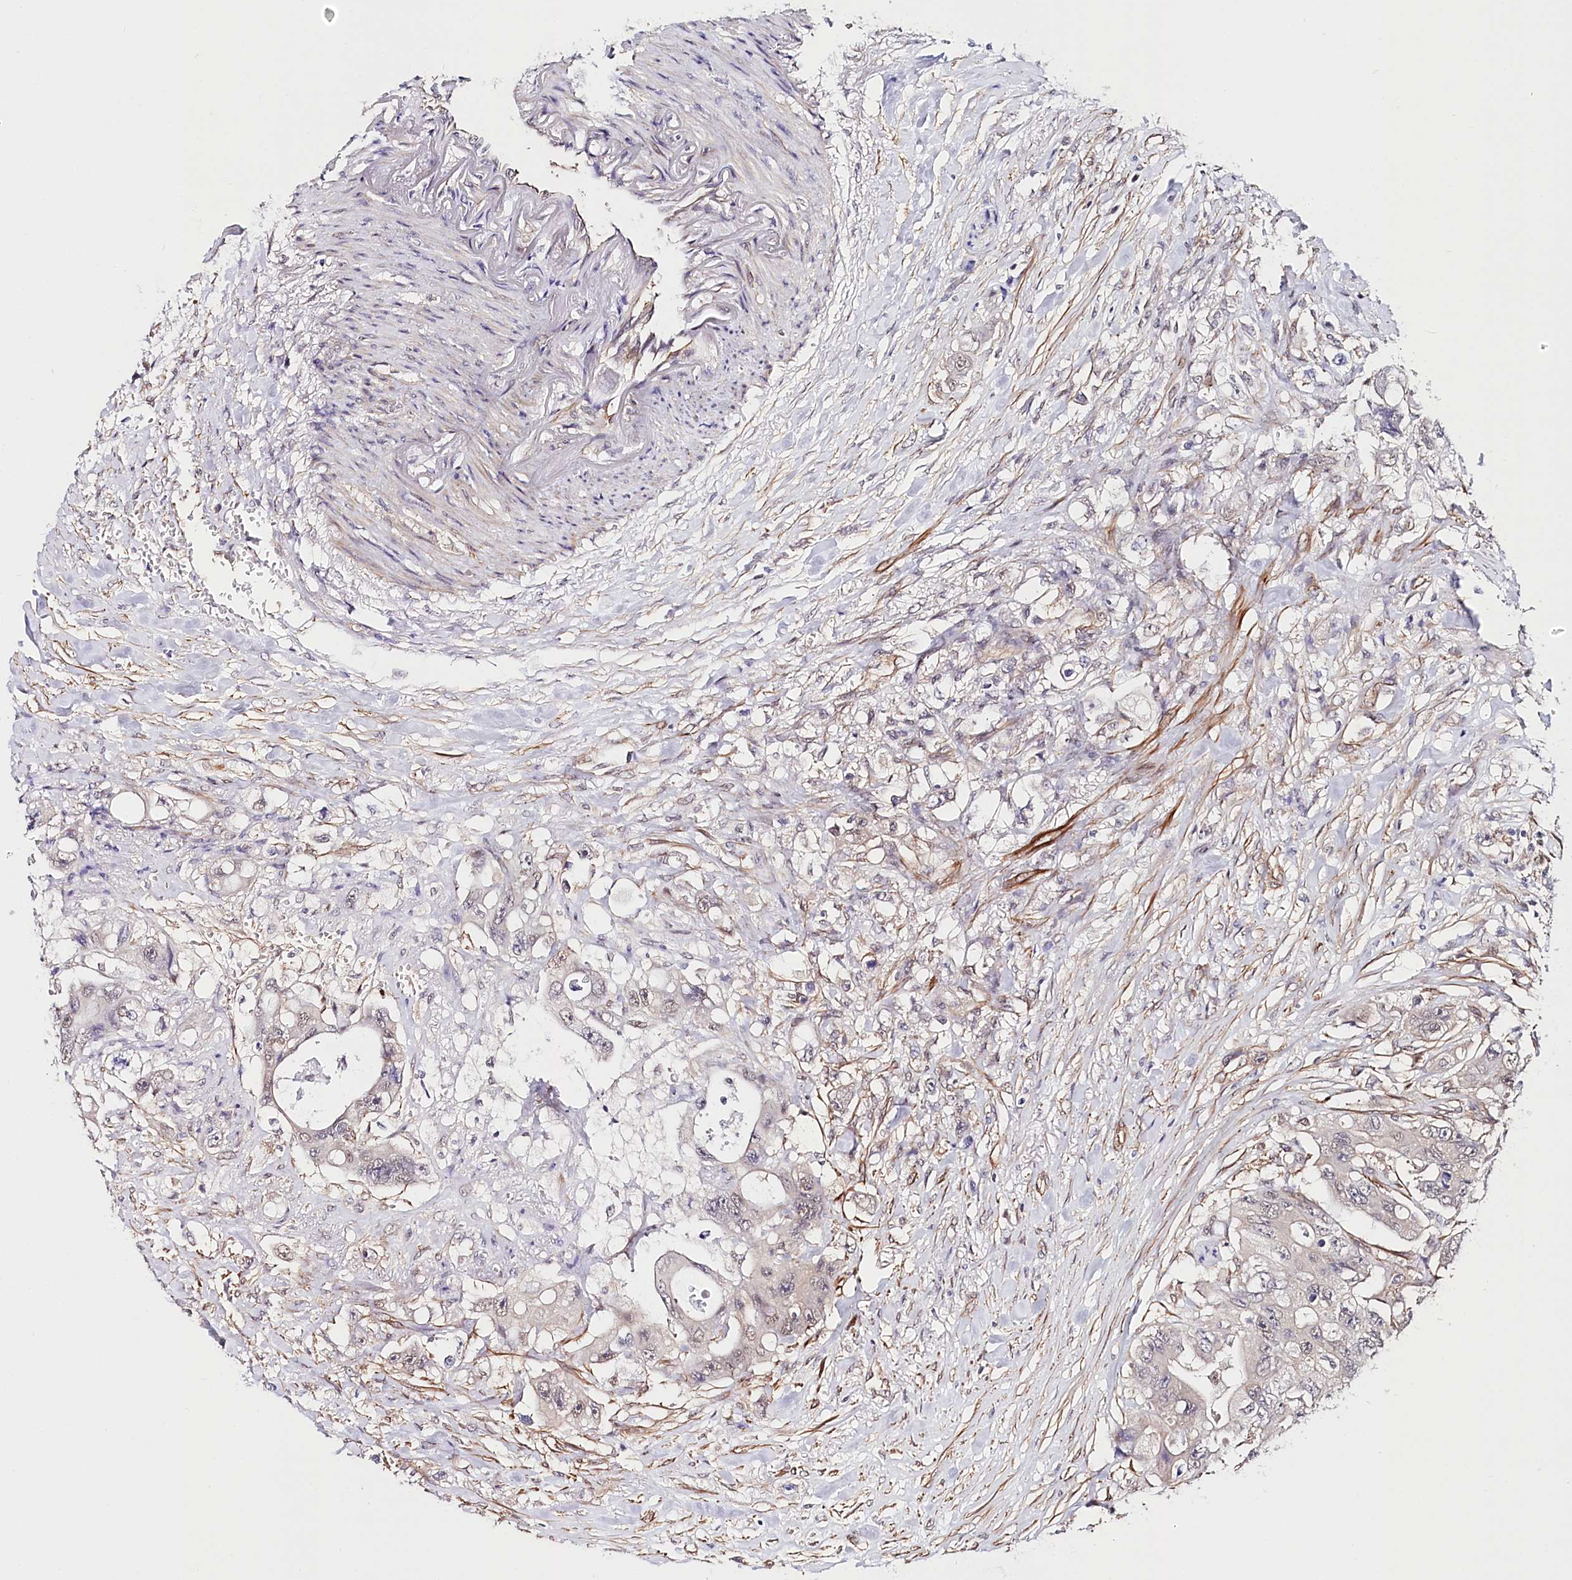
{"staining": {"intensity": "negative", "quantity": "none", "location": "none"}, "tissue": "colorectal cancer", "cell_type": "Tumor cells", "image_type": "cancer", "snomed": [{"axis": "morphology", "description": "Adenocarcinoma, NOS"}, {"axis": "topography", "description": "Colon"}], "caption": "A histopathology image of human colorectal adenocarcinoma is negative for staining in tumor cells.", "gene": "PPP2R5B", "patient": {"sex": "female", "age": 46}}